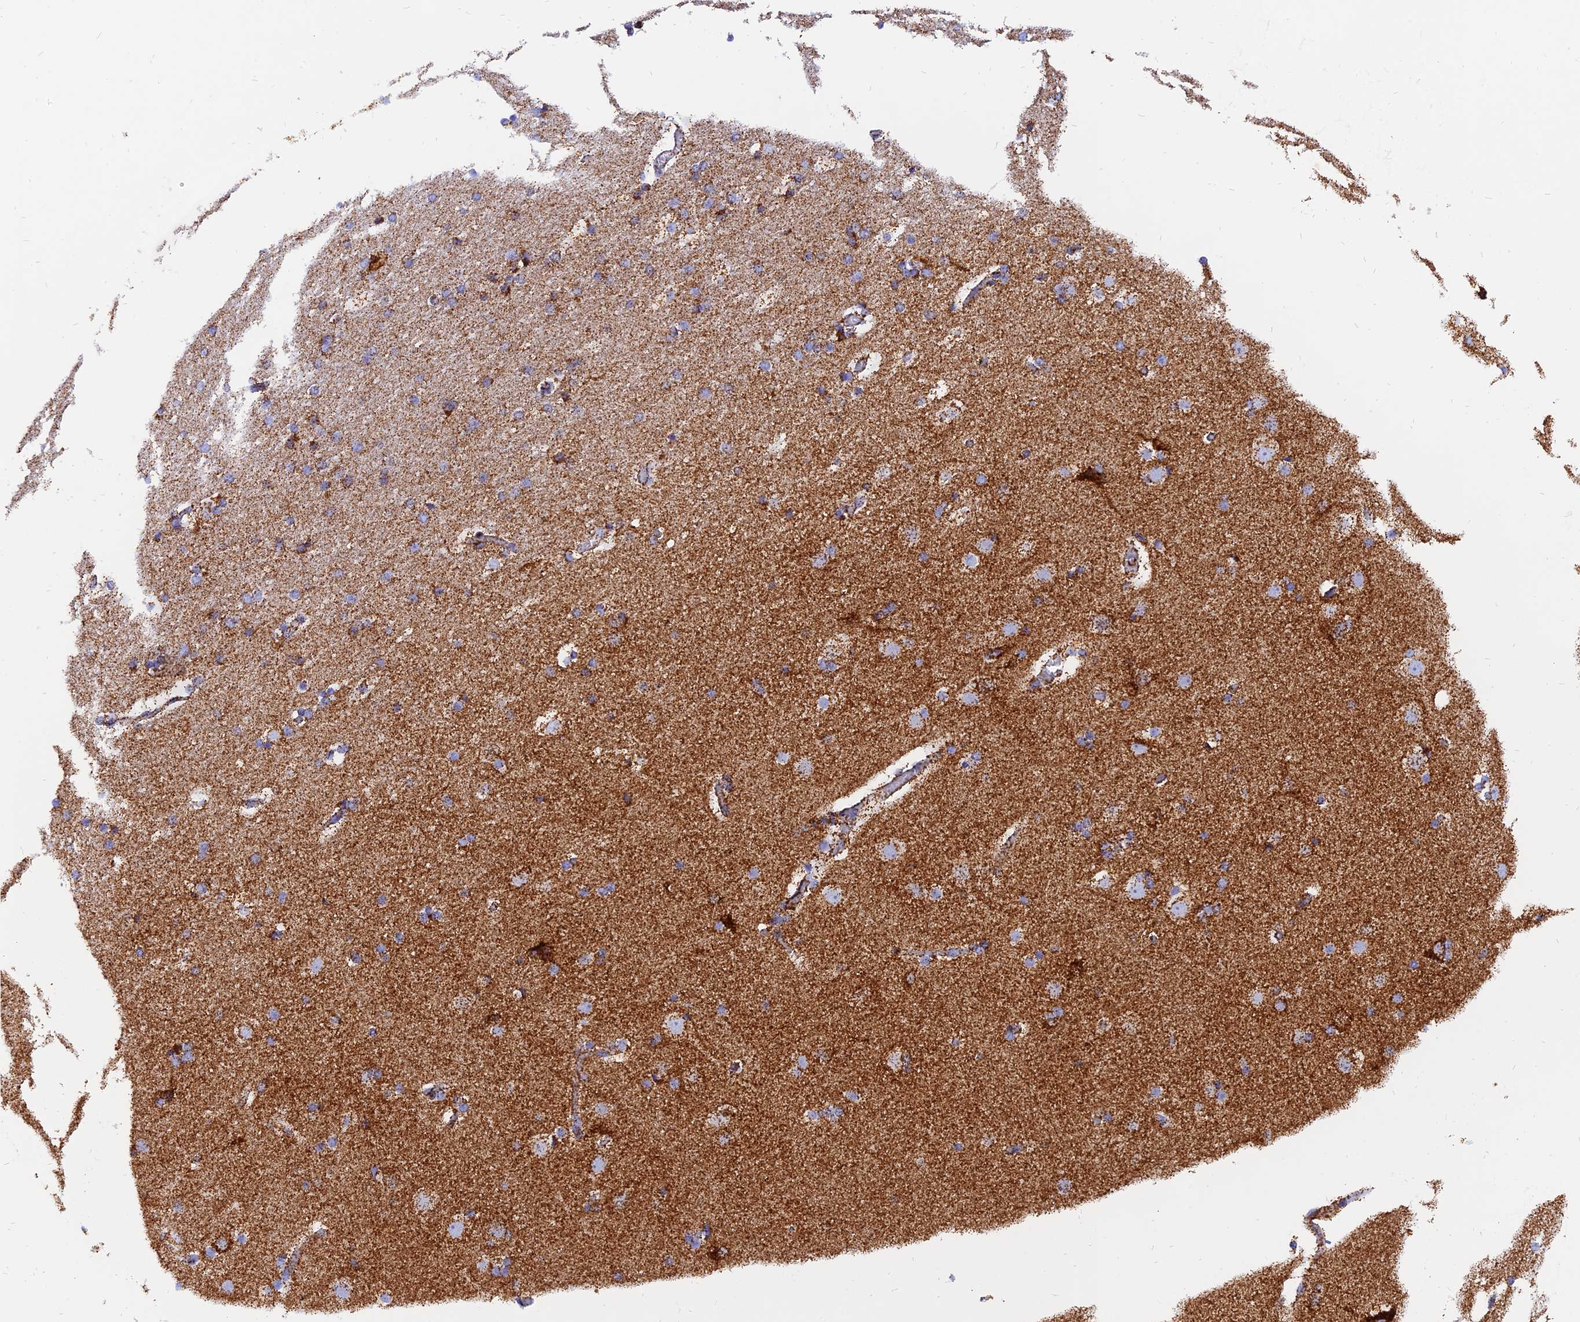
{"staining": {"intensity": "moderate", "quantity": ">75%", "location": "cytoplasmic/membranous"}, "tissue": "cerebral cortex", "cell_type": "Endothelial cells", "image_type": "normal", "snomed": [{"axis": "morphology", "description": "Normal tissue, NOS"}, {"axis": "topography", "description": "Cerebral cortex"}], "caption": "A high-resolution photomicrograph shows immunohistochemistry (IHC) staining of benign cerebral cortex, which displays moderate cytoplasmic/membranous positivity in approximately >75% of endothelial cells.", "gene": "NDUFB6", "patient": {"sex": "male", "age": 57}}